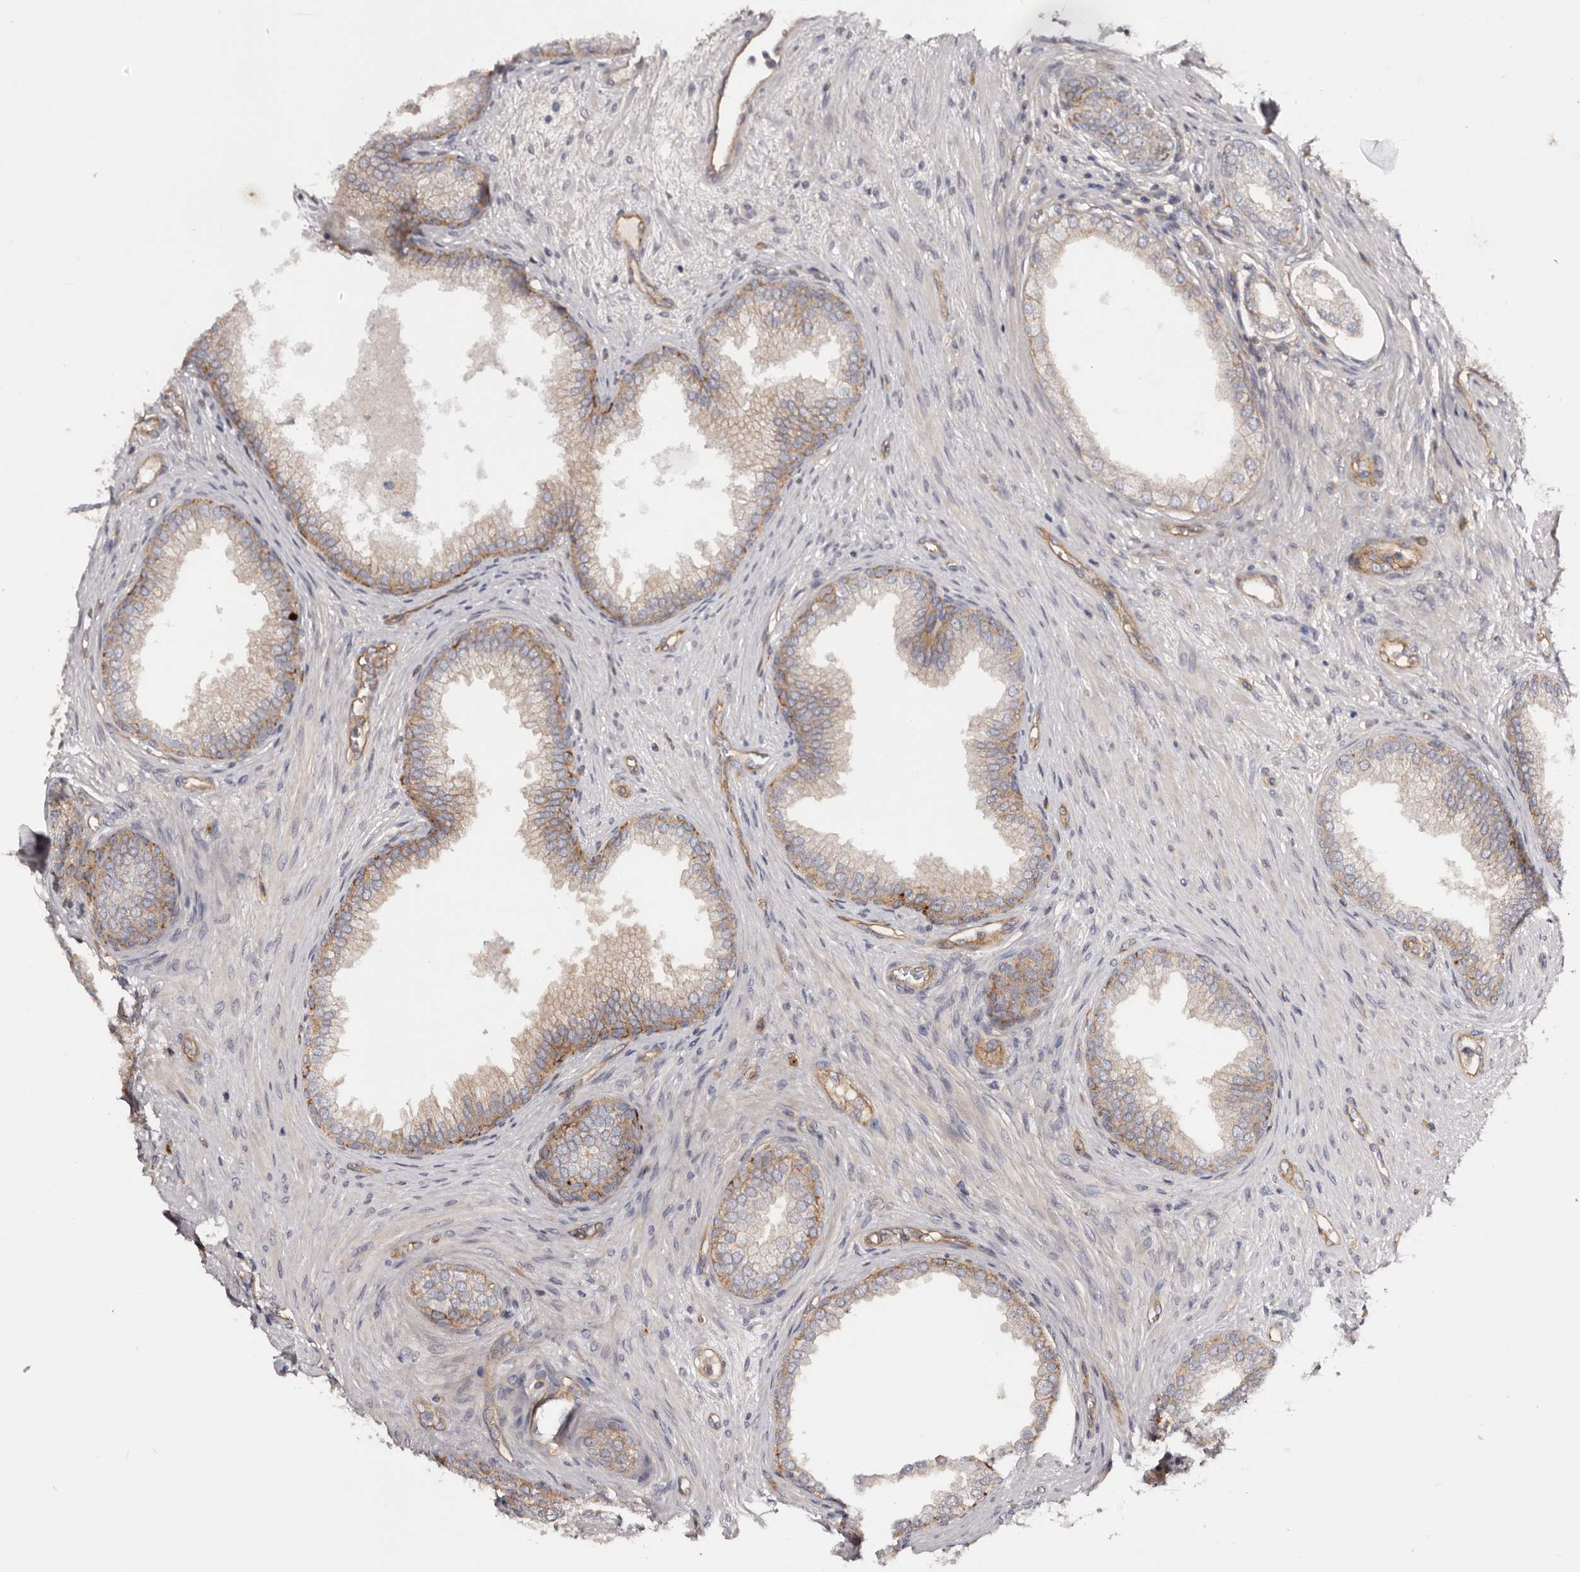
{"staining": {"intensity": "moderate", "quantity": "<25%", "location": "cytoplasmic/membranous"}, "tissue": "prostate", "cell_type": "Glandular cells", "image_type": "normal", "snomed": [{"axis": "morphology", "description": "Normal tissue, NOS"}, {"axis": "topography", "description": "Prostate"}], "caption": "Normal prostate reveals moderate cytoplasmic/membranous staining in about <25% of glandular cells, visualized by immunohistochemistry. The staining was performed using DAB, with brown indicating positive protein expression. Nuclei are stained blue with hematoxylin.", "gene": "DMRT2", "patient": {"sex": "male", "age": 76}}